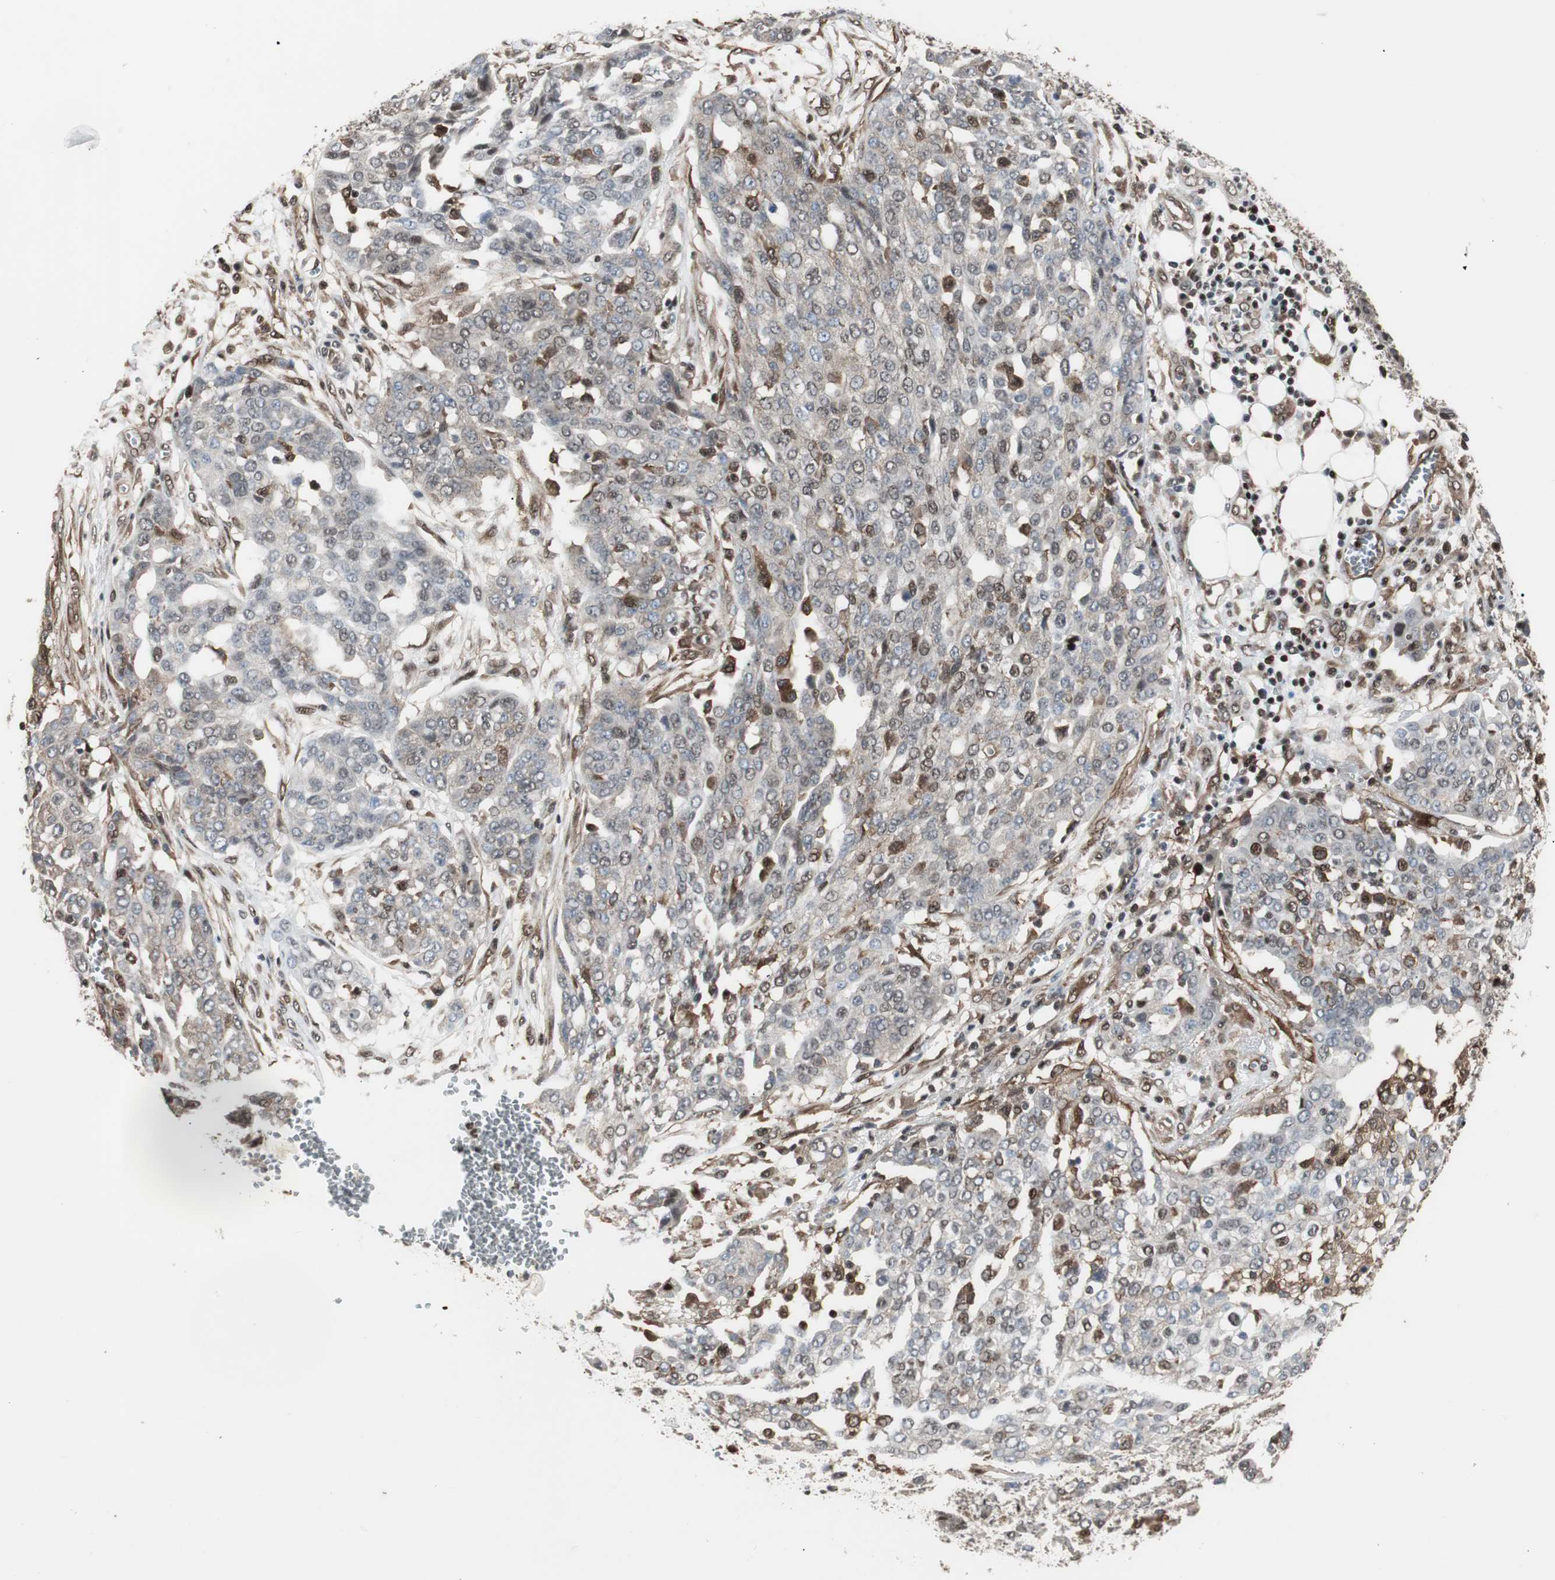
{"staining": {"intensity": "moderate", "quantity": "25%-75%", "location": "cytoplasmic/membranous,nuclear"}, "tissue": "ovarian cancer", "cell_type": "Tumor cells", "image_type": "cancer", "snomed": [{"axis": "morphology", "description": "Cystadenocarcinoma, serous, NOS"}, {"axis": "topography", "description": "Soft tissue"}, {"axis": "topography", "description": "Ovary"}], "caption": "Ovarian serous cystadenocarcinoma stained with DAB (3,3'-diaminobenzidine) immunohistochemistry (IHC) shows medium levels of moderate cytoplasmic/membranous and nuclear expression in approximately 25%-75% of tumor cells. Nuclei are stained in blue.", "gene": "ACLY", "patient": {"sex": "female", "age": 57}}